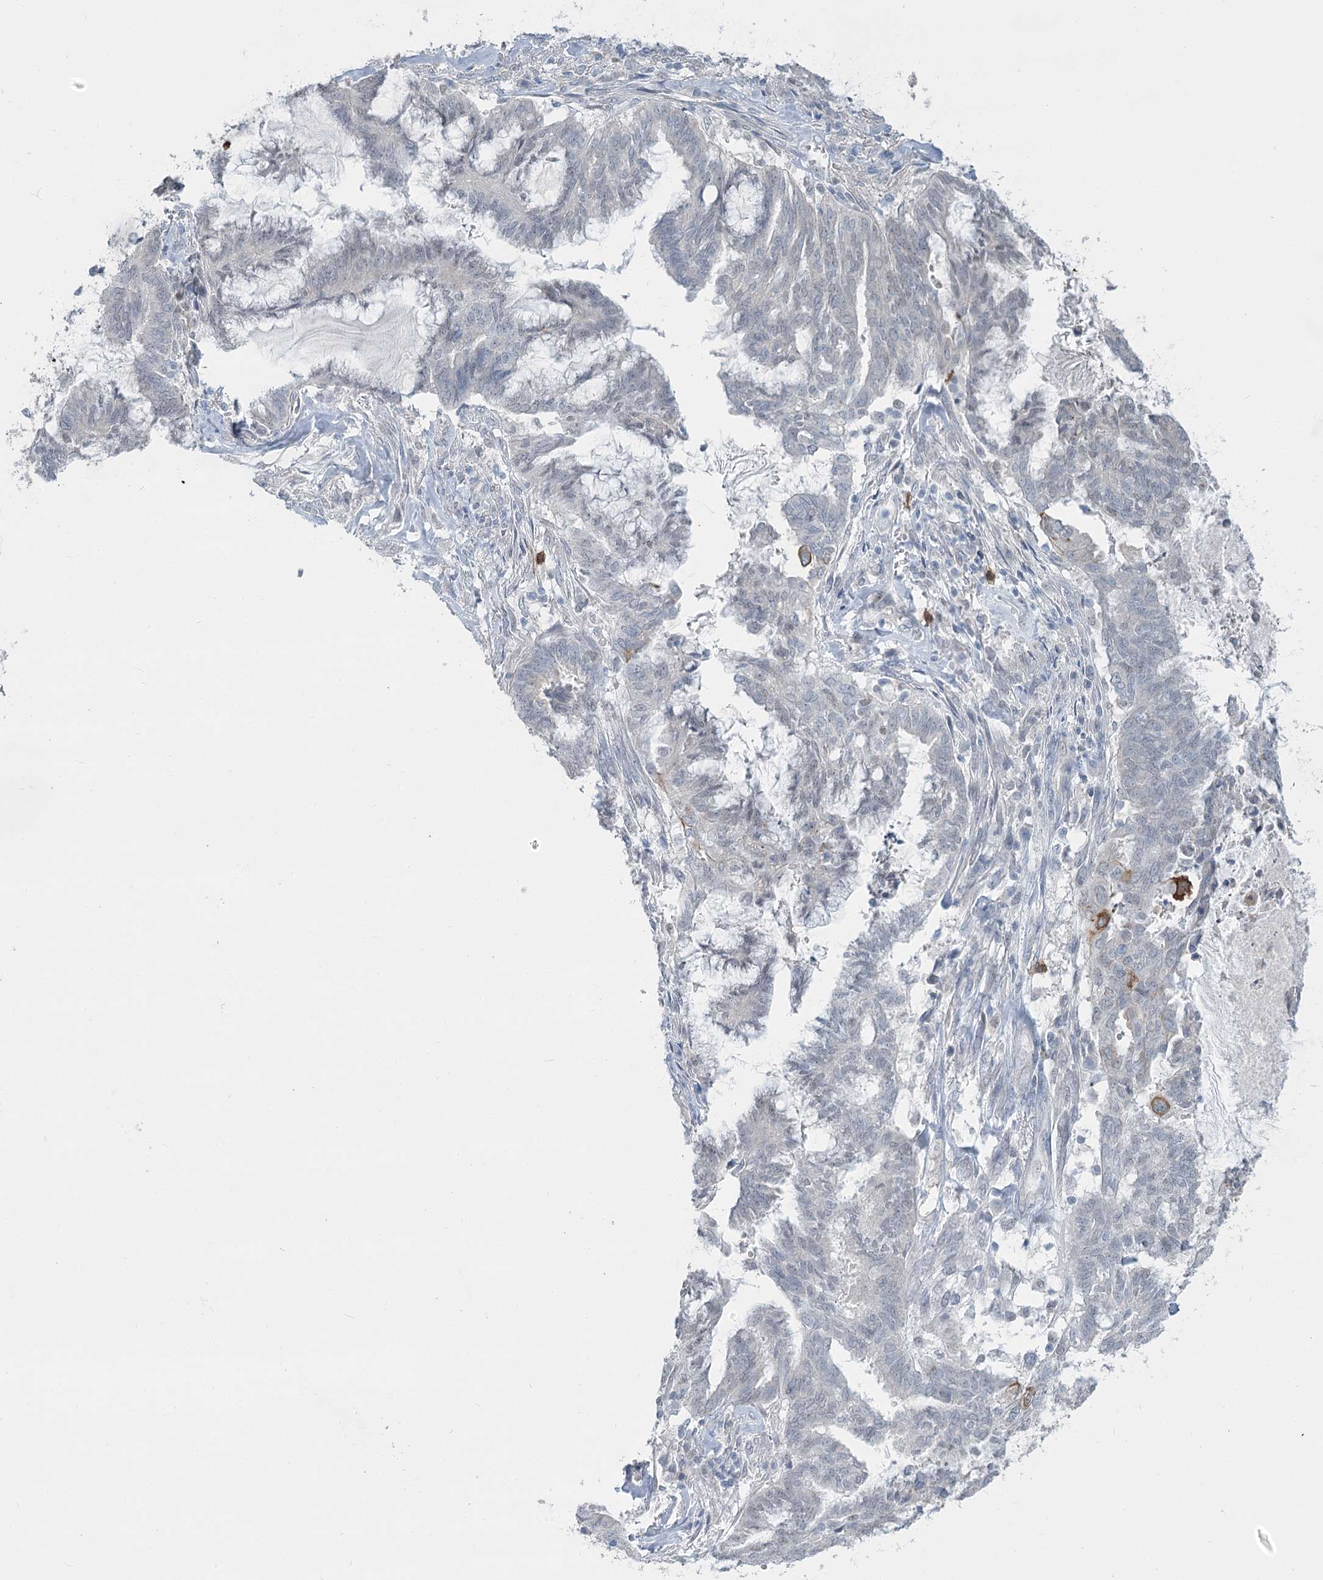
{"staining": {"intensity": "weak", "quantity": "<25%", "location": "cytoplasmic/membranous"}, "tissue": "endometrial cancer", "cell_type": "Tumor cells", "image_type": "cancer", "snomed": [{"axis": "morphology", "description": "Adenocarcinoma, NOS"}, {"axis": "topography", "description": "Endometrium"}], "caption": "Micrograph shows no significant protein expression in tumor cells of endometrial adenocarcinoma. (Brightfield microscopy of DAB (3,3'-diaminobenzidine) IHC at high magnification).", "gene": "ABITRAM", "patient": {"sex": "female", "age": 86}}